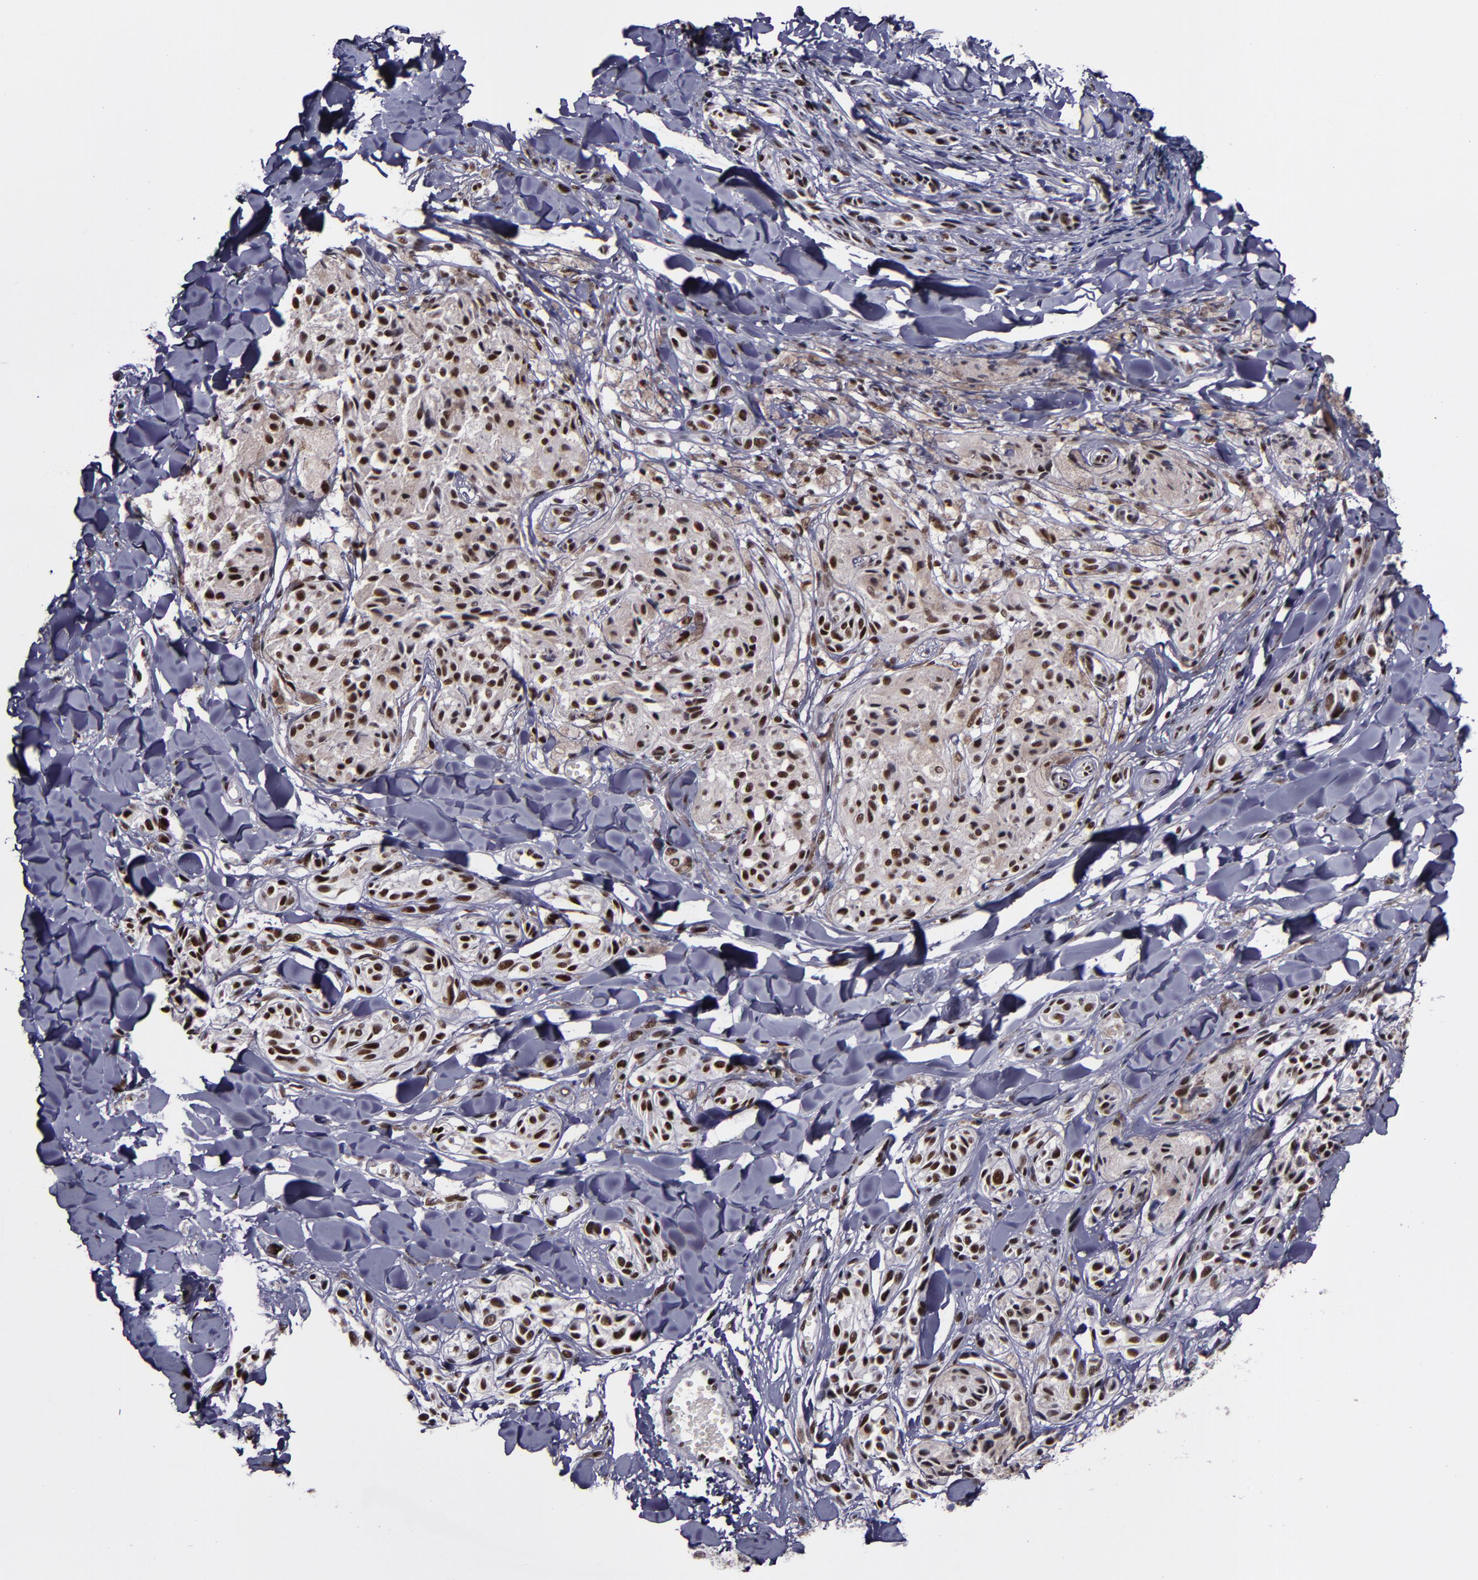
{"staining": {"intensity": "moderate", "quantity": ">75%", "location": "nuclear"}, "tissue": "melanoma", "cell_type": "Tumor cells", "image_type": "cancer", "snomed": [{"axis": "morphology", "description": "Malignant melanoma, Metastatic site"}, {"axis": "topography", "description": "Skin"}], "caption": "Immunohistochemical staining of melanoma shows medium levels of moderate nuclear protein positivity in approximately >75% of tumor cells. Nuclei are stained in blue.", "gene": "PPP4R3A", "patient": {"sex": "female", "age": 66}}